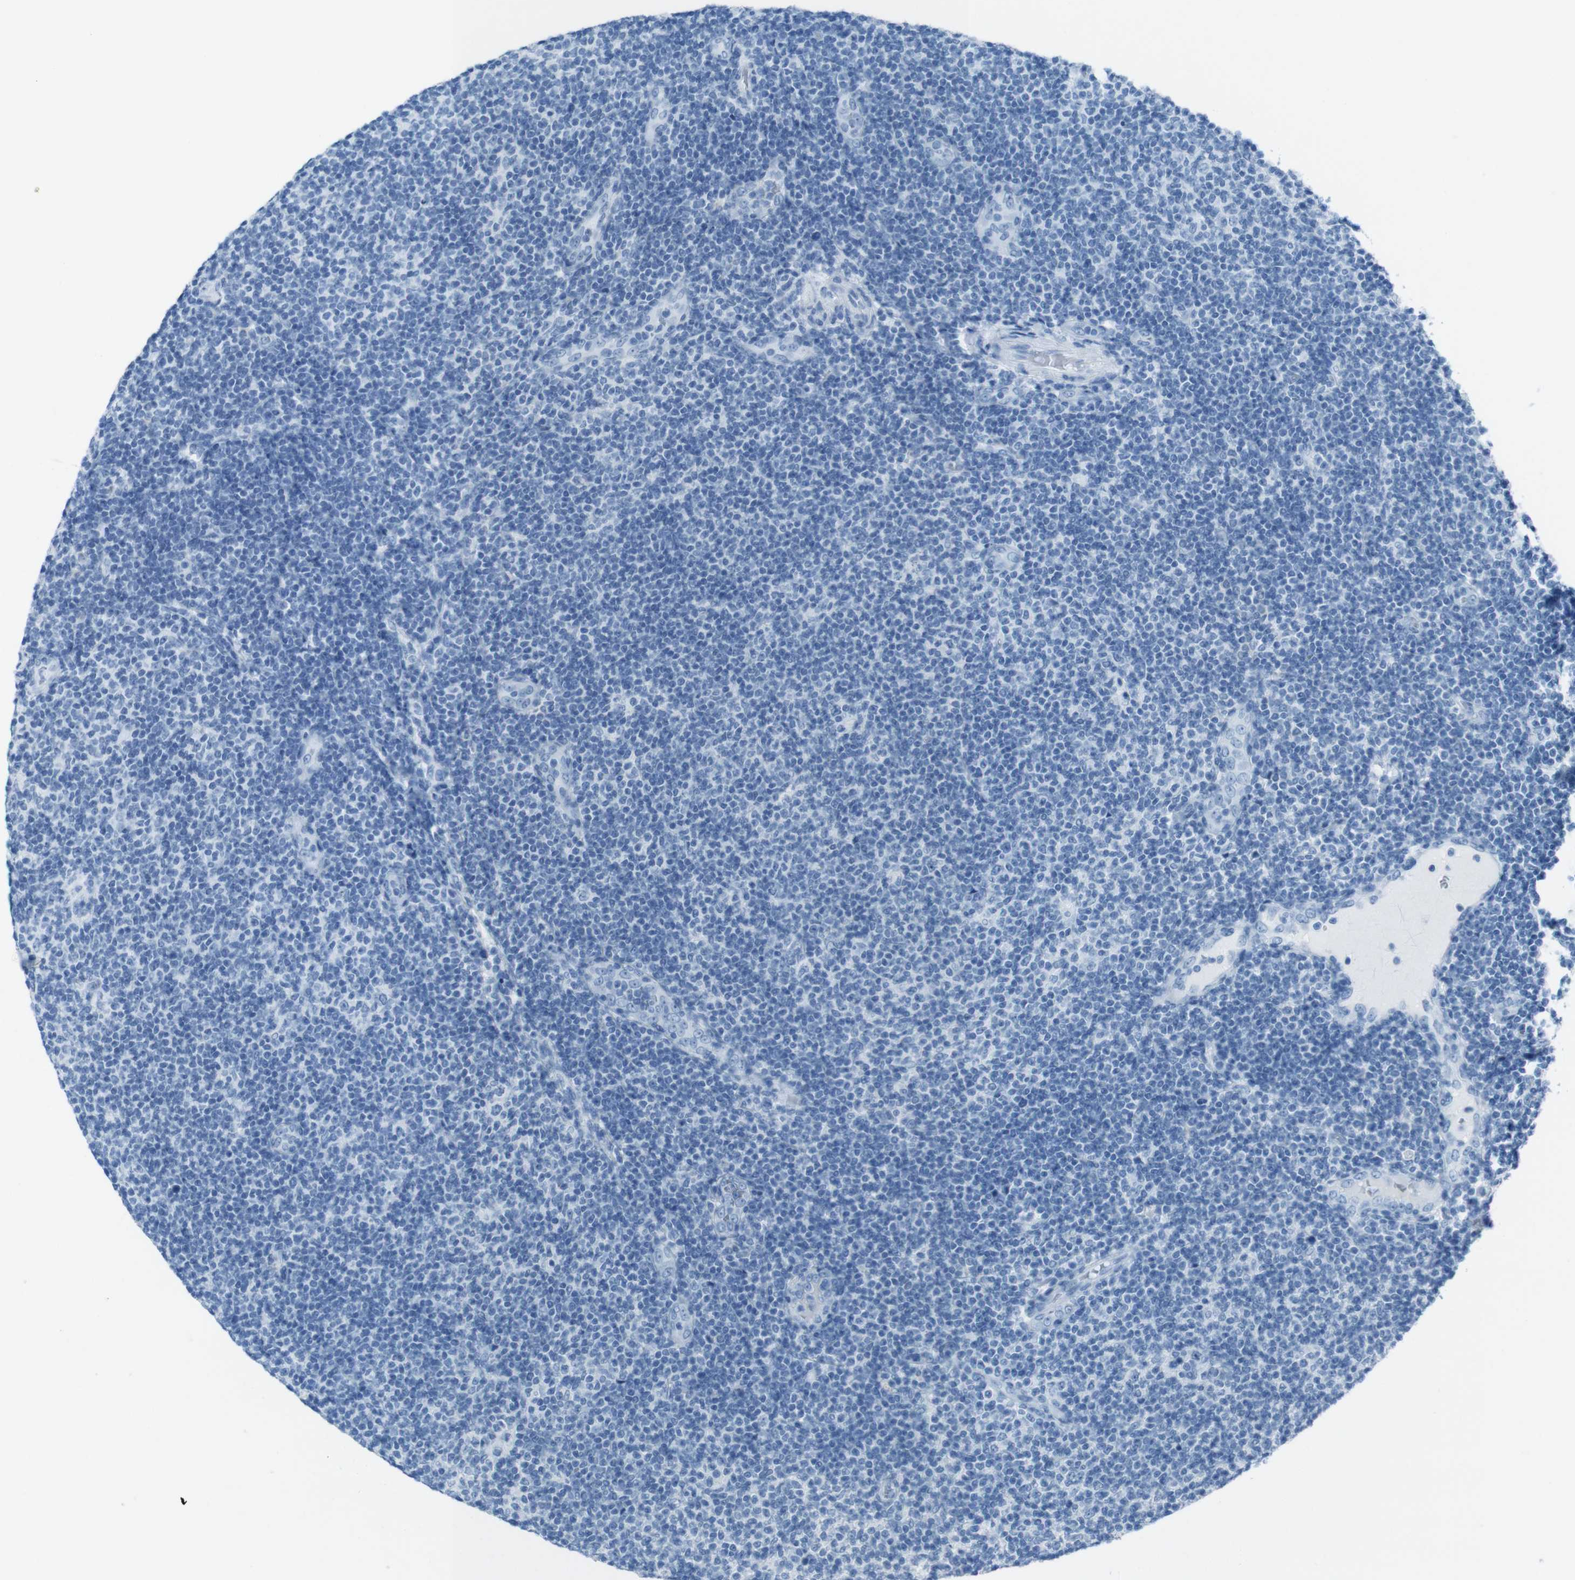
{"staining": {"intensity": "negative", "quantity": "none", "location": "none"}, "tissue": "lymphoma", "cell_type": "Tumor cells", "image_type": "cancer", "snomed": [{"axis": "morphology", "description": "Malignant lymphoma, non-Hodgkin's type, Low grade"}, {"axis": "topography", "description": "Lymph node"}], "caption": "This is an immunohistochemistry micrograph of human low-grade malignant lymphoma, non-Hodgkin's type. There is no staining in tumor cells.", "gene": "TMEM207", "patient": {"sex": "male", "age": 83}}